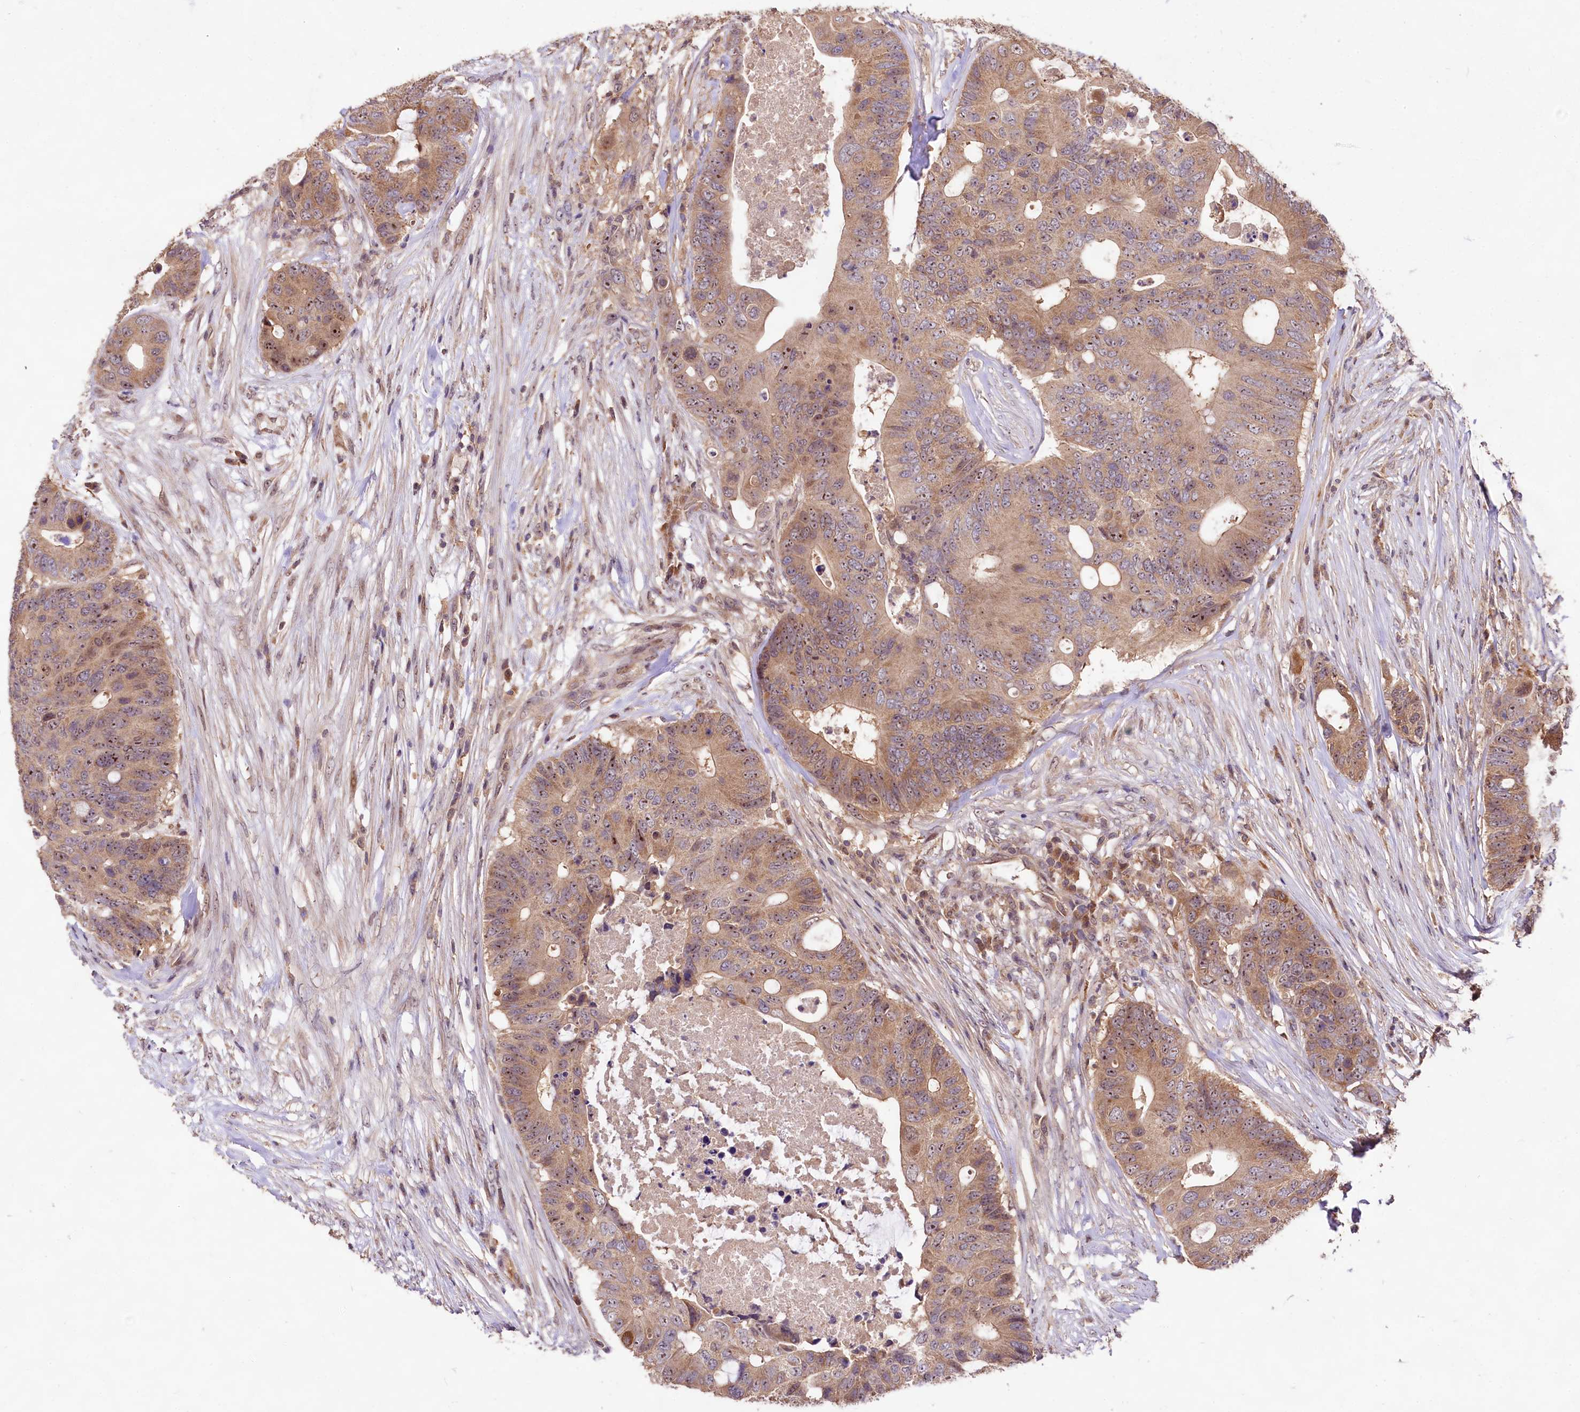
{"staining": {"intensity": "moderate", "quantity": ">75%", "location": "cytoplasmic/membranous,nuclear"}, "tissue": "colorectal cancer", "cell_type": "Tumor cells", "image_type": "cancer", "snomed": [{"axis": "morphology", "description": "Adenocarcinoma, NOS"}, {"axis": "topography", "description": "Colon"}], "caption": "Colorectal cancer stained for a protein (brown) displays moderate cytoplasmic/membranous and nuclear positive staining in about >75% of tumor cells.", "gene": "RRP8", "patient": {"sex": "male", "age": 71}}